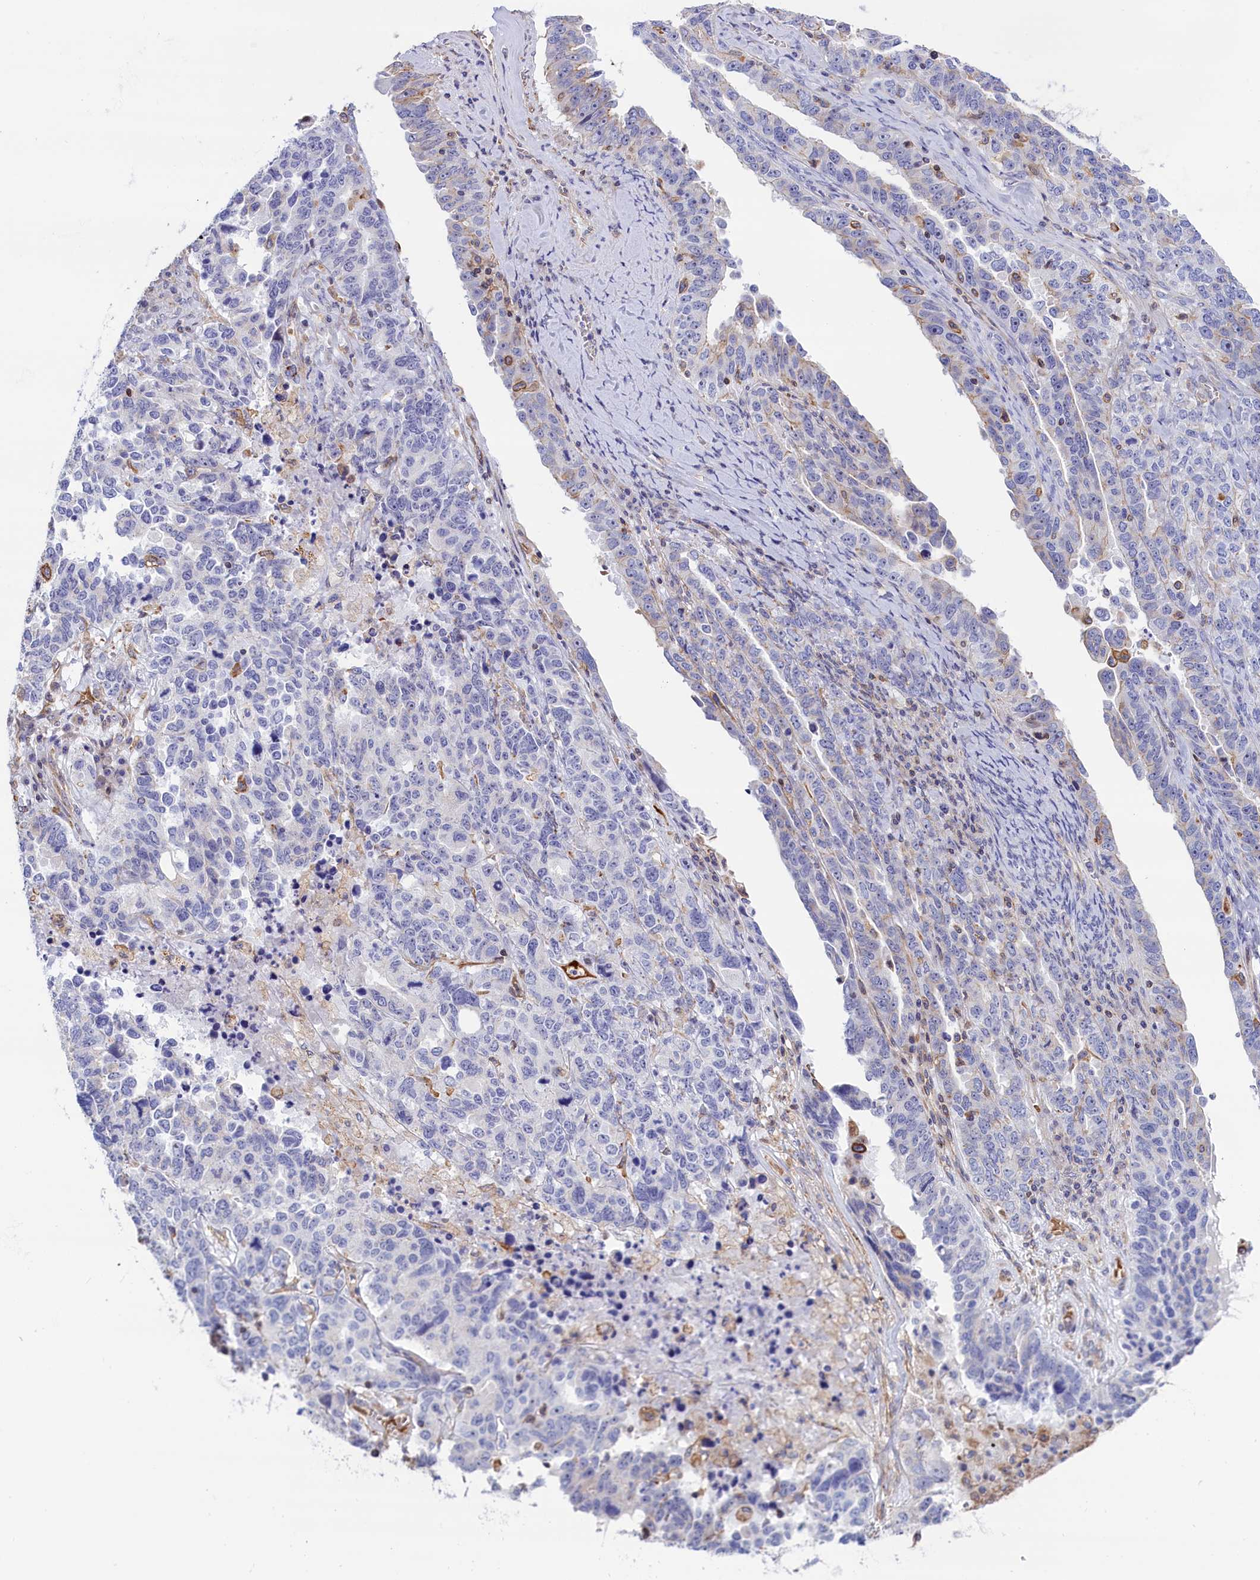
{"staining": {"intensity": "negative", "quantity": "none", "location": "none"}, "tissue": "ovarian cancer", "cell_type": "Tumor cells", "image_type": "cancer", "snomed": [{"axis": "morphology", "description": "Carcinoma, endometroid"}, {"axis": "topography", "description": "Ovary"}], "caption": "Tumor cells show no significant protein expression in ovarian cancer. The staining is performed using DAB brown chromogen with nuclei counter-stained in using hematoxylin.", "gene": "ABCC12", "patient": {"sex": "female", "age": 62}}